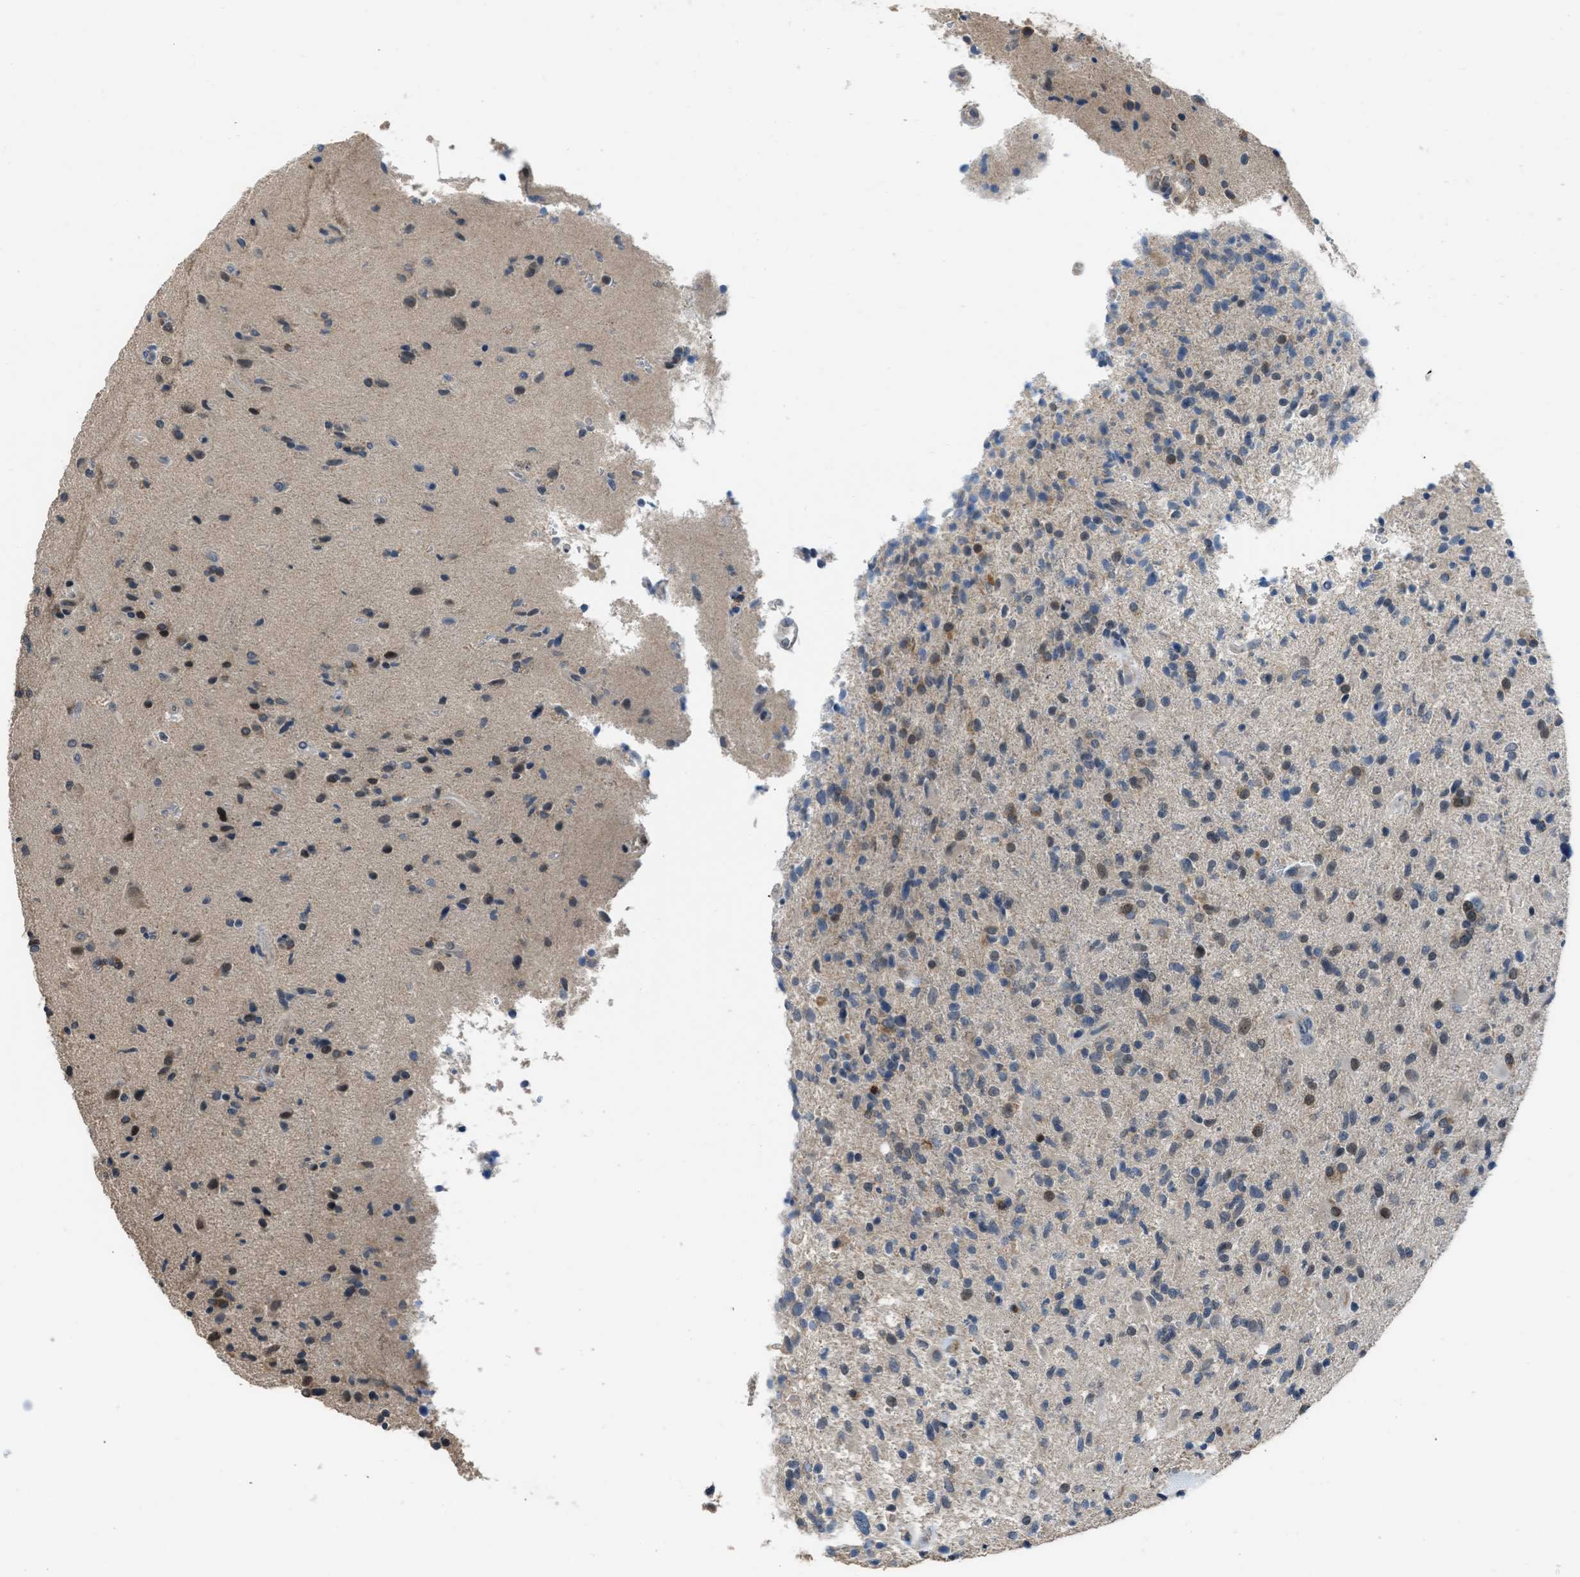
{"staining": {"intensity": "moderate", "quantity": "<25%", "location": "cytoplasmic/membranous,nuclear"}, "tissue": "glioma", "cell_type": "Tumor cells", "image_type": "cancer", "snomed": [{"axis": "morphology", "description": "Glioma, malignant, High grade"}, {"axis": "topography", "description": "Brain"}], "caption": "Immunohistochemistry (IHC) of human glioma displays low levels of moderate cytoplasmic/membranous and nuclear staining in approximately <25% of tumor cells.", "gene": "TTBK2", "patient": {"sex": "male", "age": 72}}